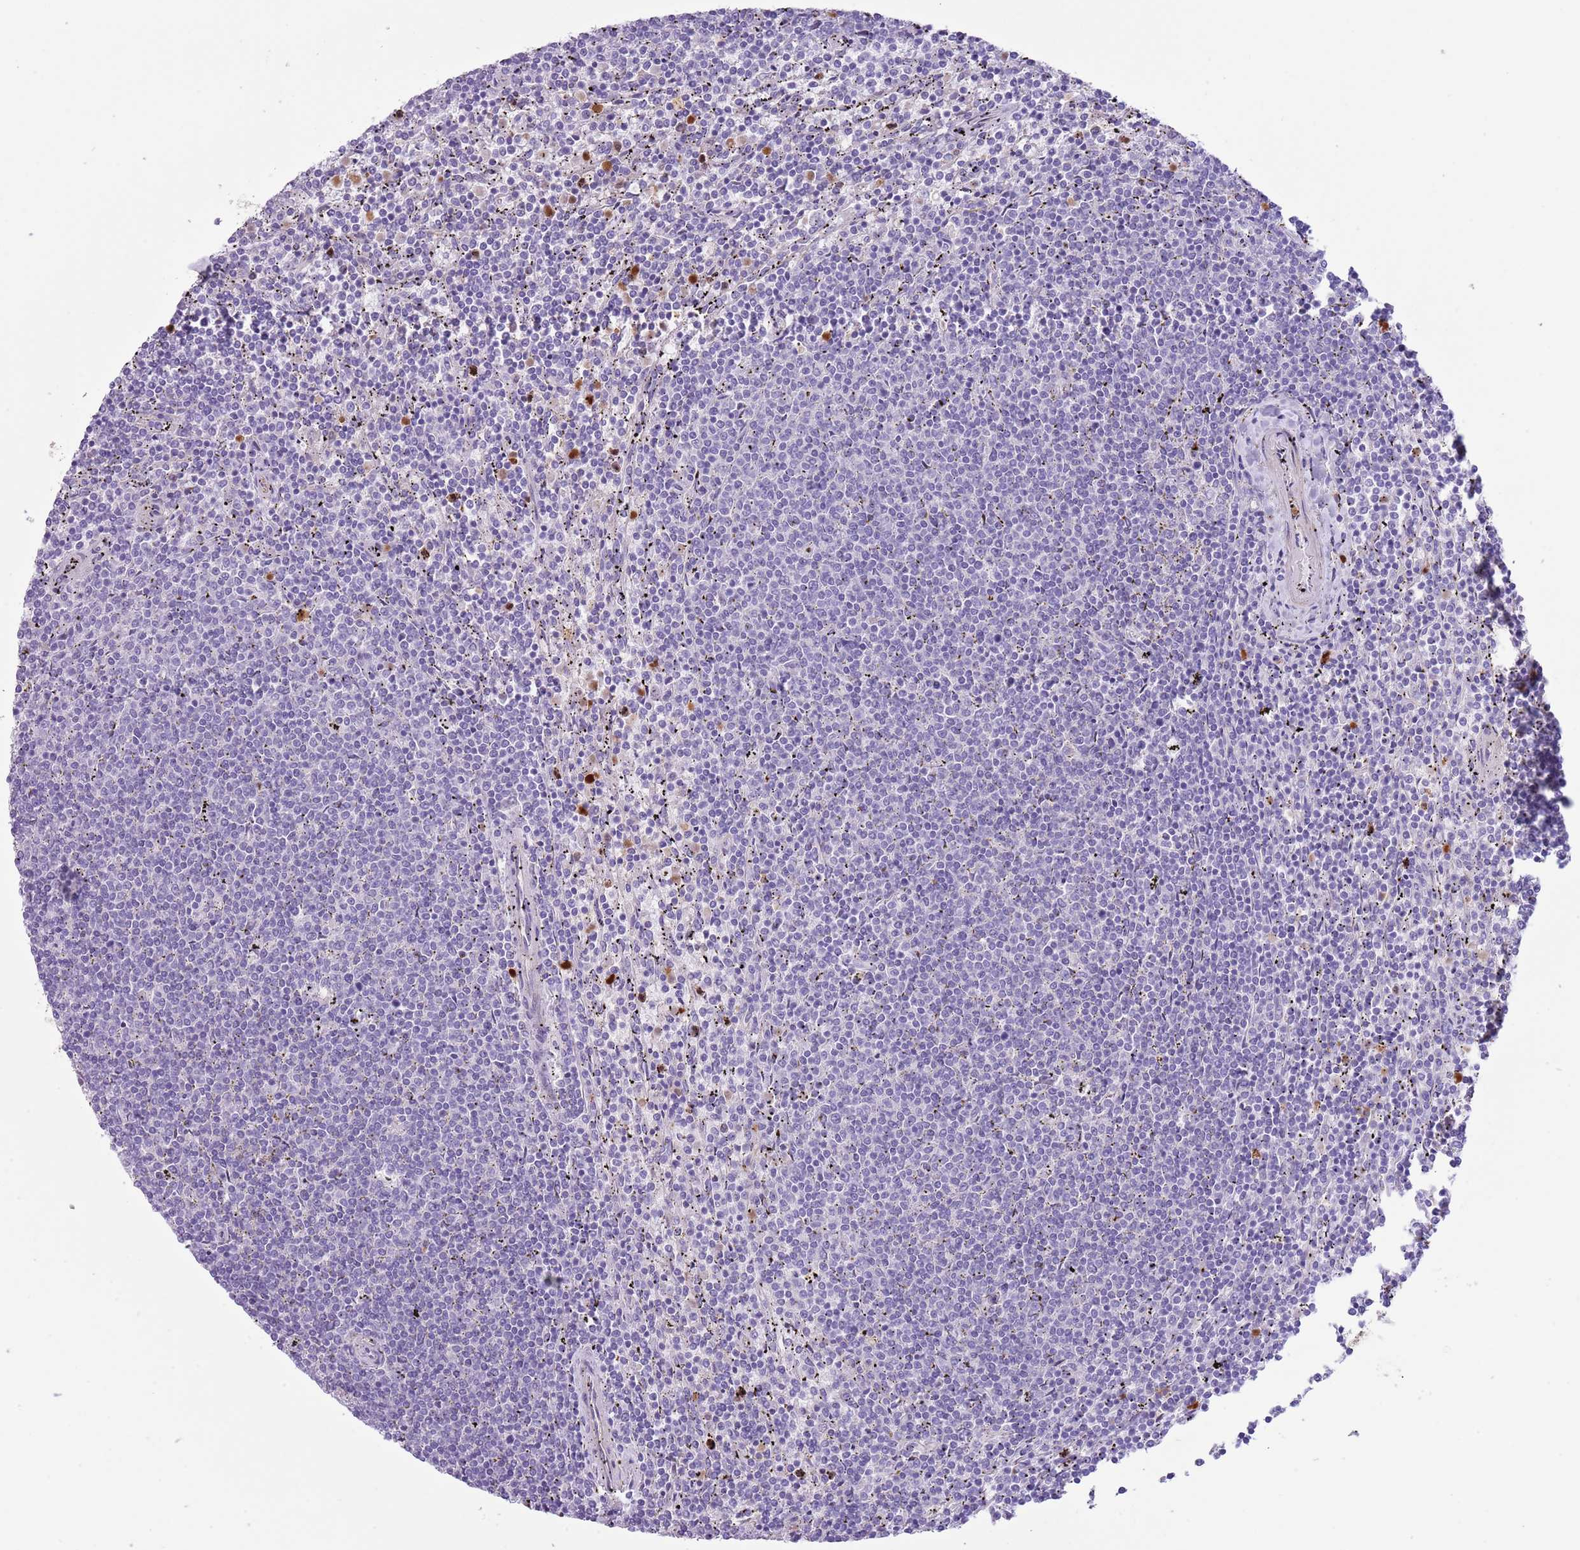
{"staining": {"intensity": "negative", "quantity": "none", "location": "none"}, "tissue": "lymphoma", "cell_type": "Tumor cells", "image_type": "cancer", "snomed": [{"axis": "morphology", "description": "Malignant lymphoma, non-Hodgkin's type, Low grade"}, {"axis": "topography", "description": "Spleen"}], "caption": "Malignant lymphoma, non-Hodgkin's type (low-grade) stained for a protein using IHC displays no positivity tumor cells.", "gene": "OR6M1", "patient": {"sex": "female", "age": 50}}